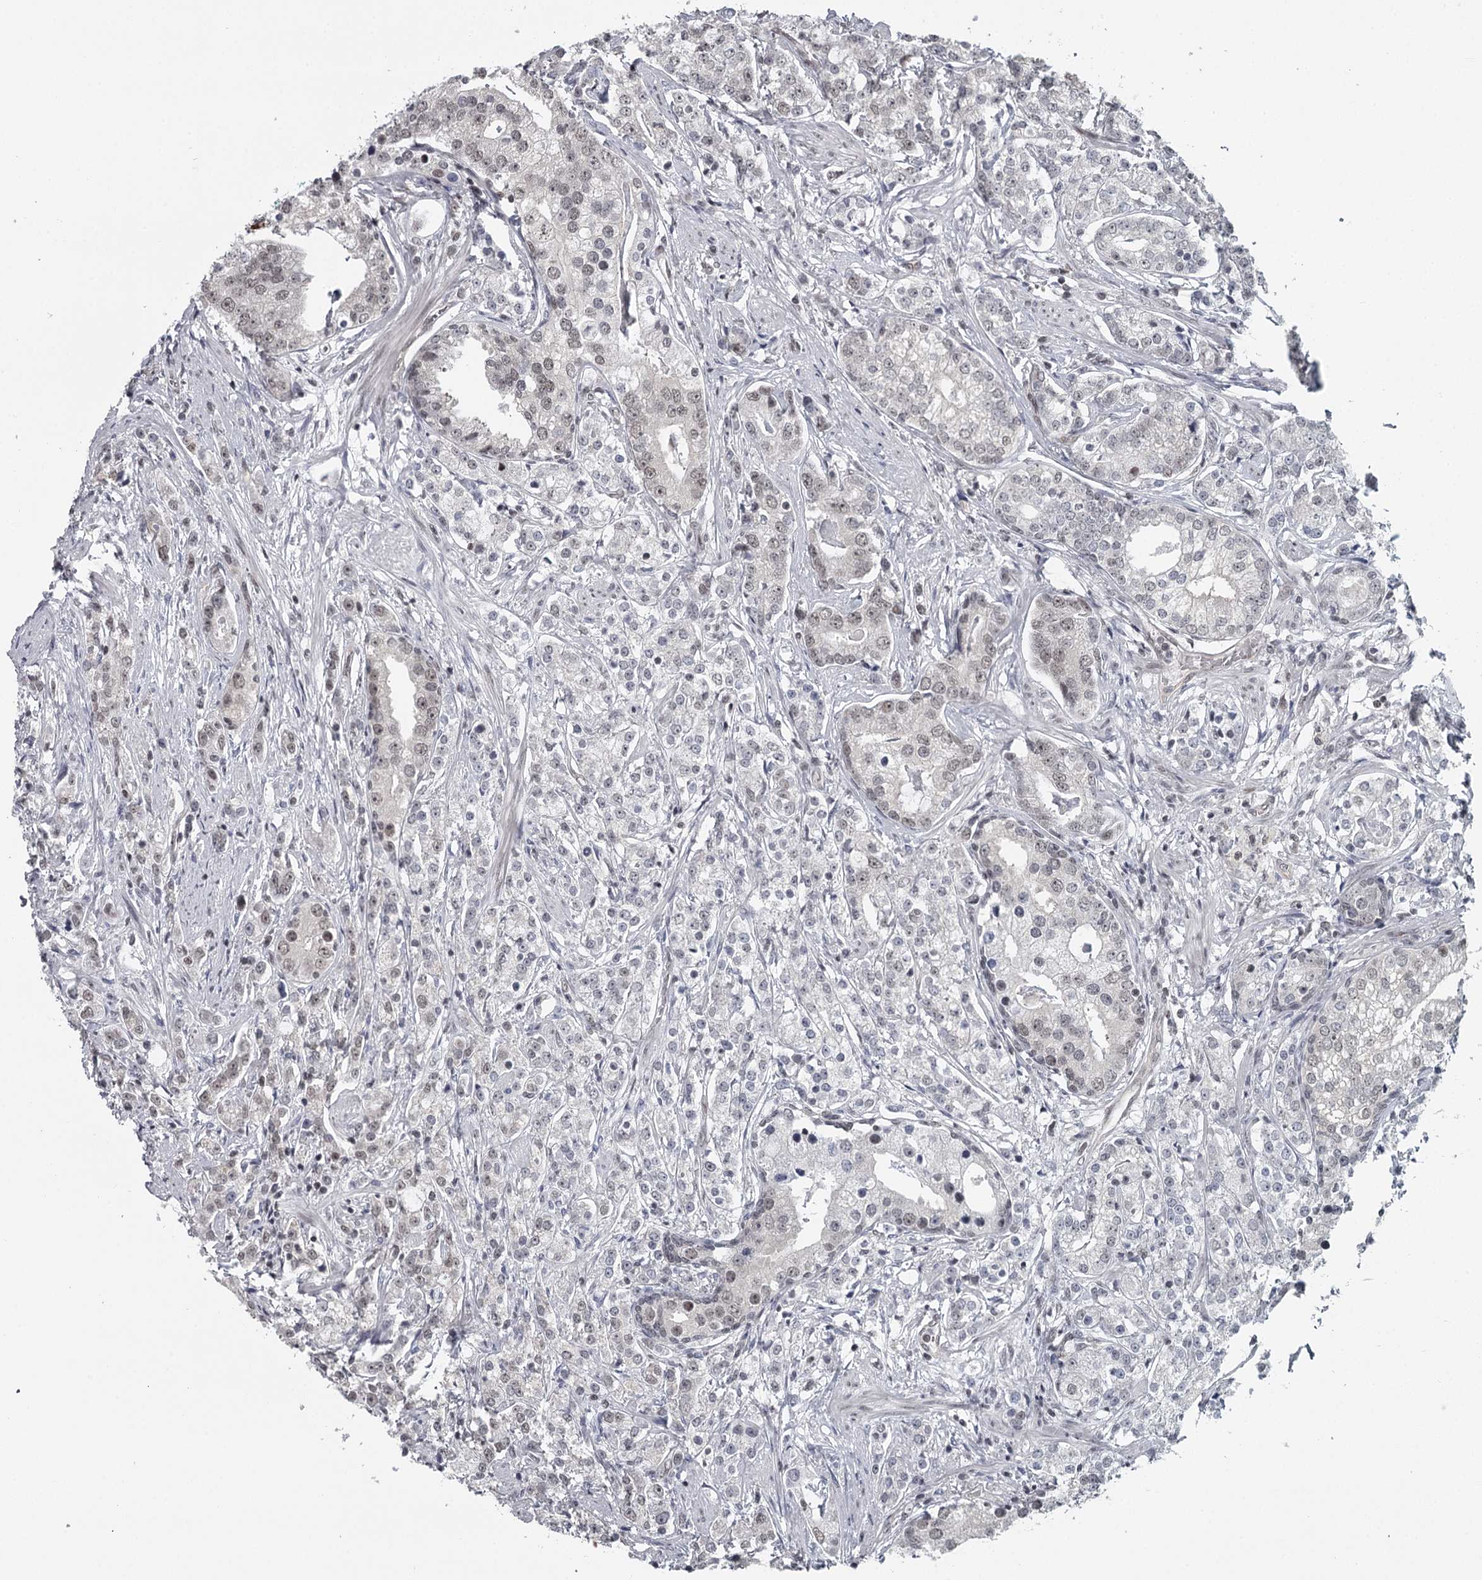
{"staining": {"intensity": "weak", "quantity": "25%-75%", "location": "nuclear"}, "tissue": "prostate cancer", "cell_type": "Tumor cells", "image_type": "cancer", "snomed": [{"axis": "morphology", "description": "Adenocarcinoma, High grade"}, {"axis": "topography", "description": "Prostate"}], "caption": "The photomicrograph exhibits immunohistochemical staining of prostate cancer (high-grade adenocarcinoma). There is weak nuclear staining is present in approximately 25%-75% of tumor cells. The protein of interest is shown in brown color, while the nuclei are stained blue.", "gene": "FAM13C", "patient": {"sex": "male", "age": 69}}